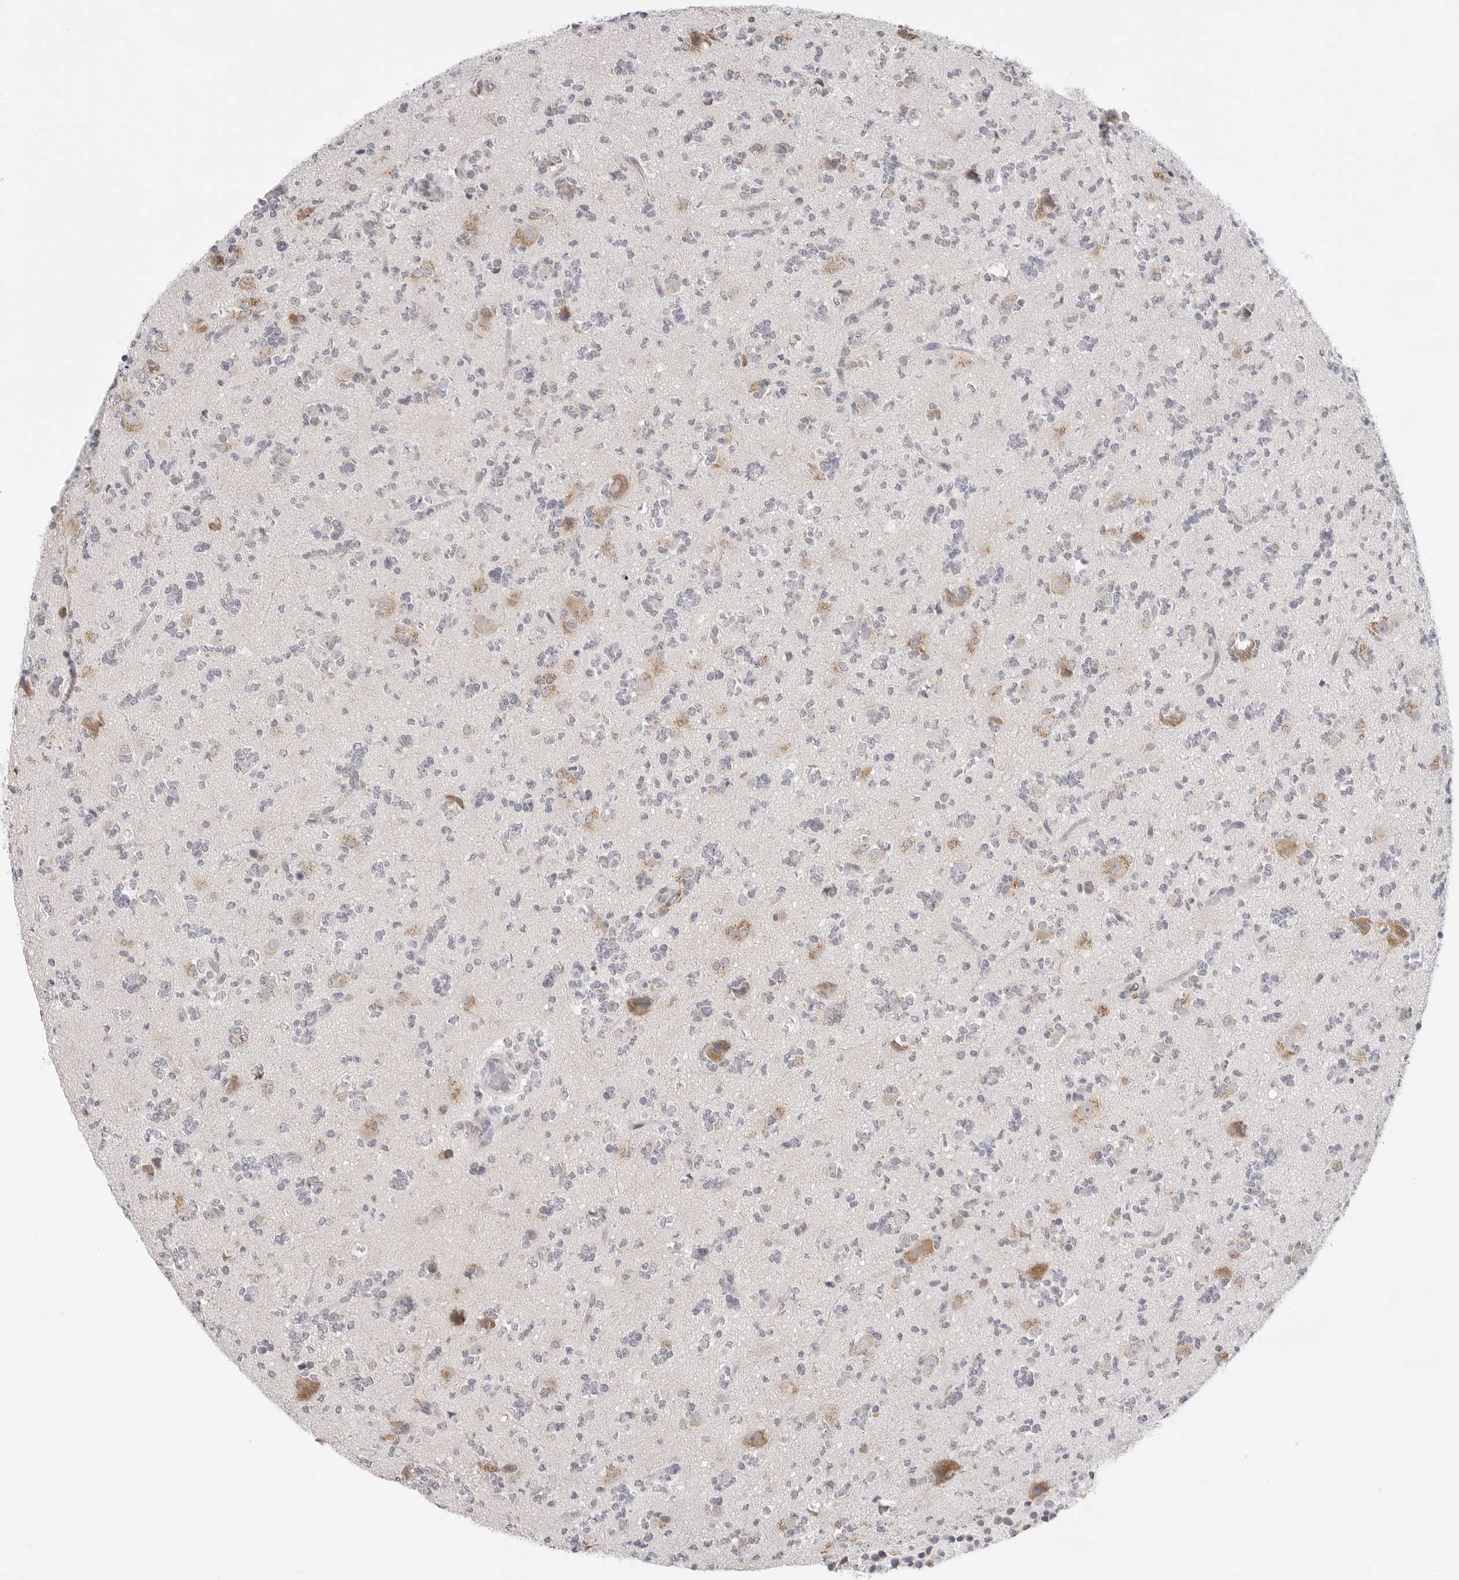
{"staining": {"intensity": "negative", "quantity": "none", "location": "none"}, "tissue": "glioma", "cell_type": "Tumor cells", "image_type": "cancer", "snomed": [{"axis": "morphology", "description": "Glioma, malignant, High grade"}, {"axis": "topography", "description": "Brain"}], "caption": "DAB immunohistochemical staining of human malignant glioma (high-grade) shows no significant expression in tumor cells.", "gene": "RPN1", "patient": {"sex": "female", "age": 62}}